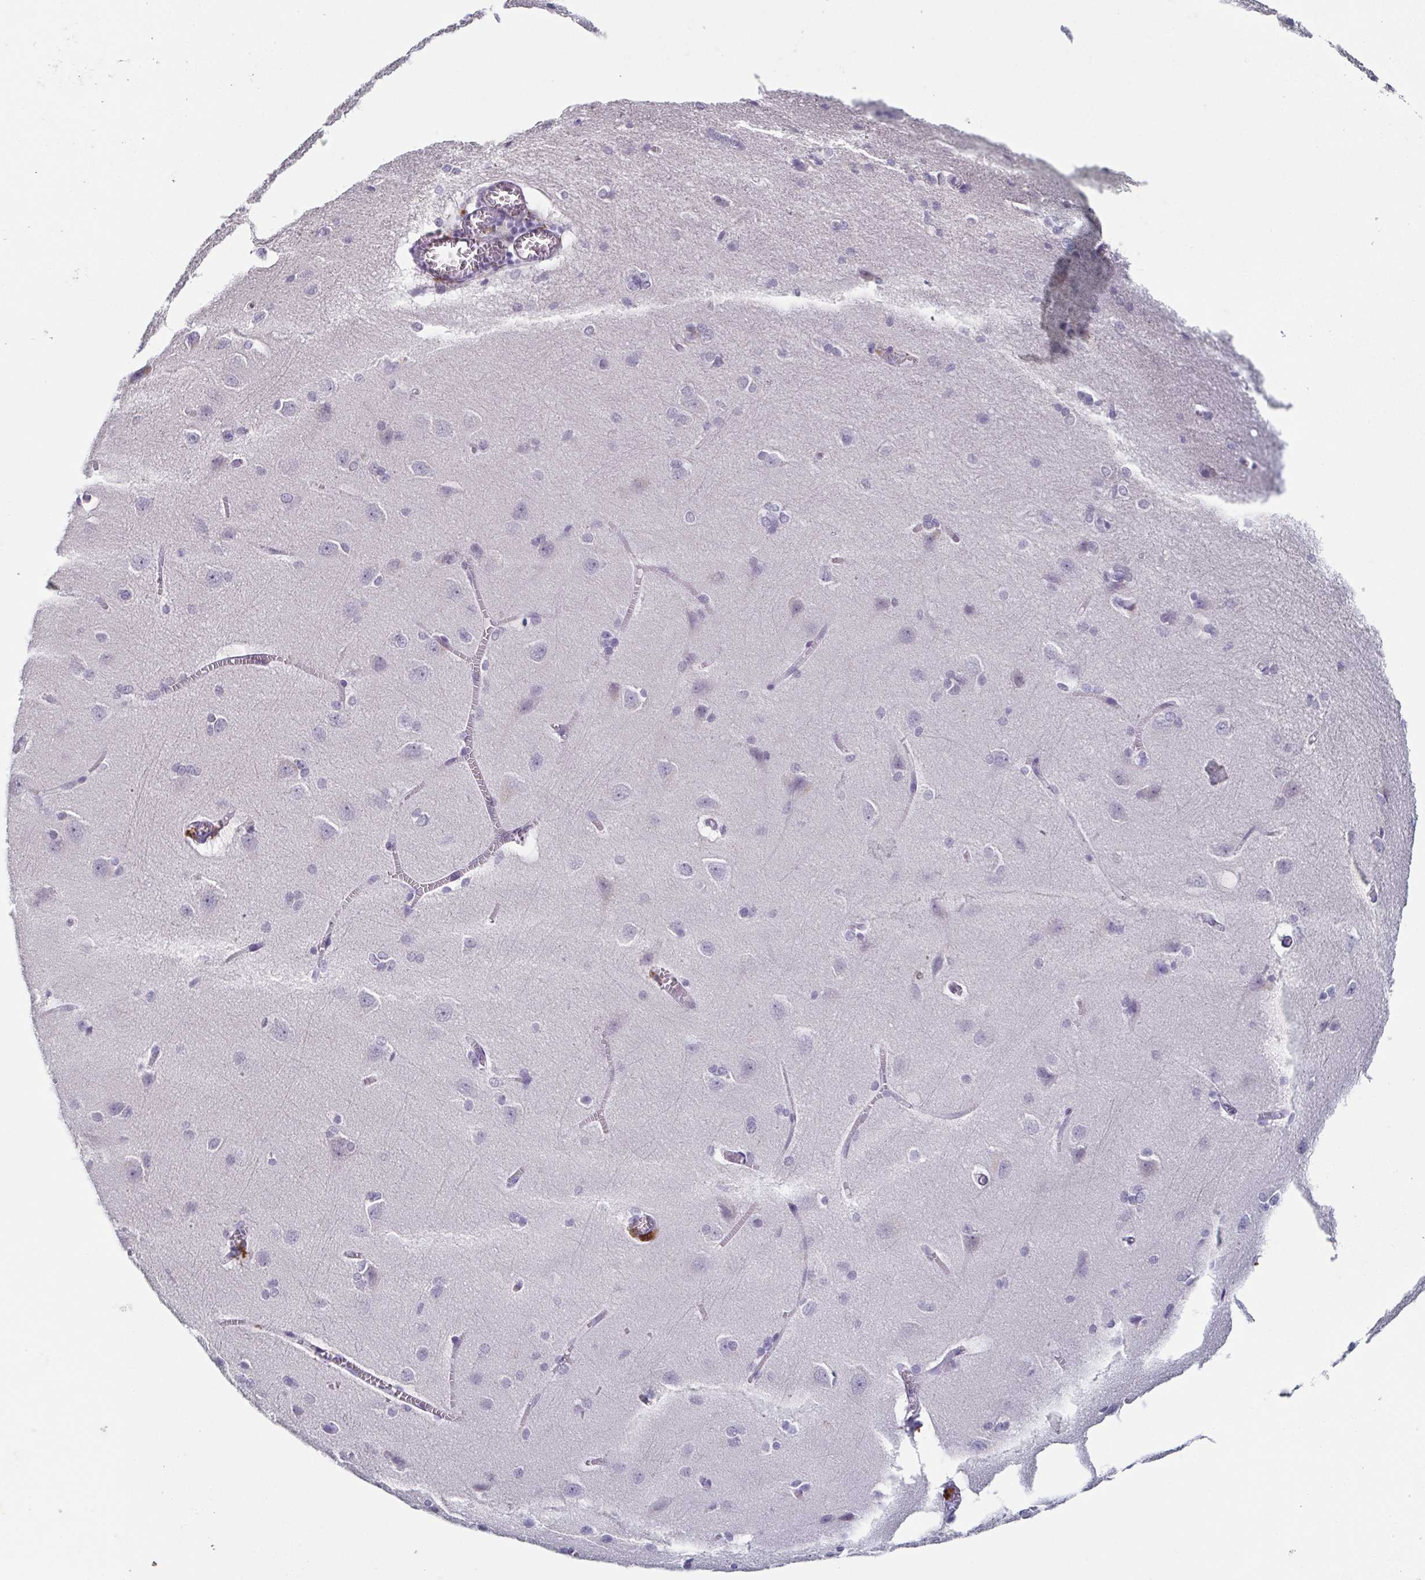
{"staining": {"intensity": "negative", "quantity": "none", "location": "none"}, "tissue": "cerebral cortex", "cell_type": "Endothelial cells", "image_type": "normal", "snomed": [{"axis": "morphology", "description": "Normal tissue, NOS"}, {"axis": "topography", "description": "Cerebral cortex"}], "caption": "The immunohistochemistry micrograph has no significant positivity in endothelial cells of cerebral cortex.", "gene": "ITLN1", "patient": {"sex": "male", "age": 37}}